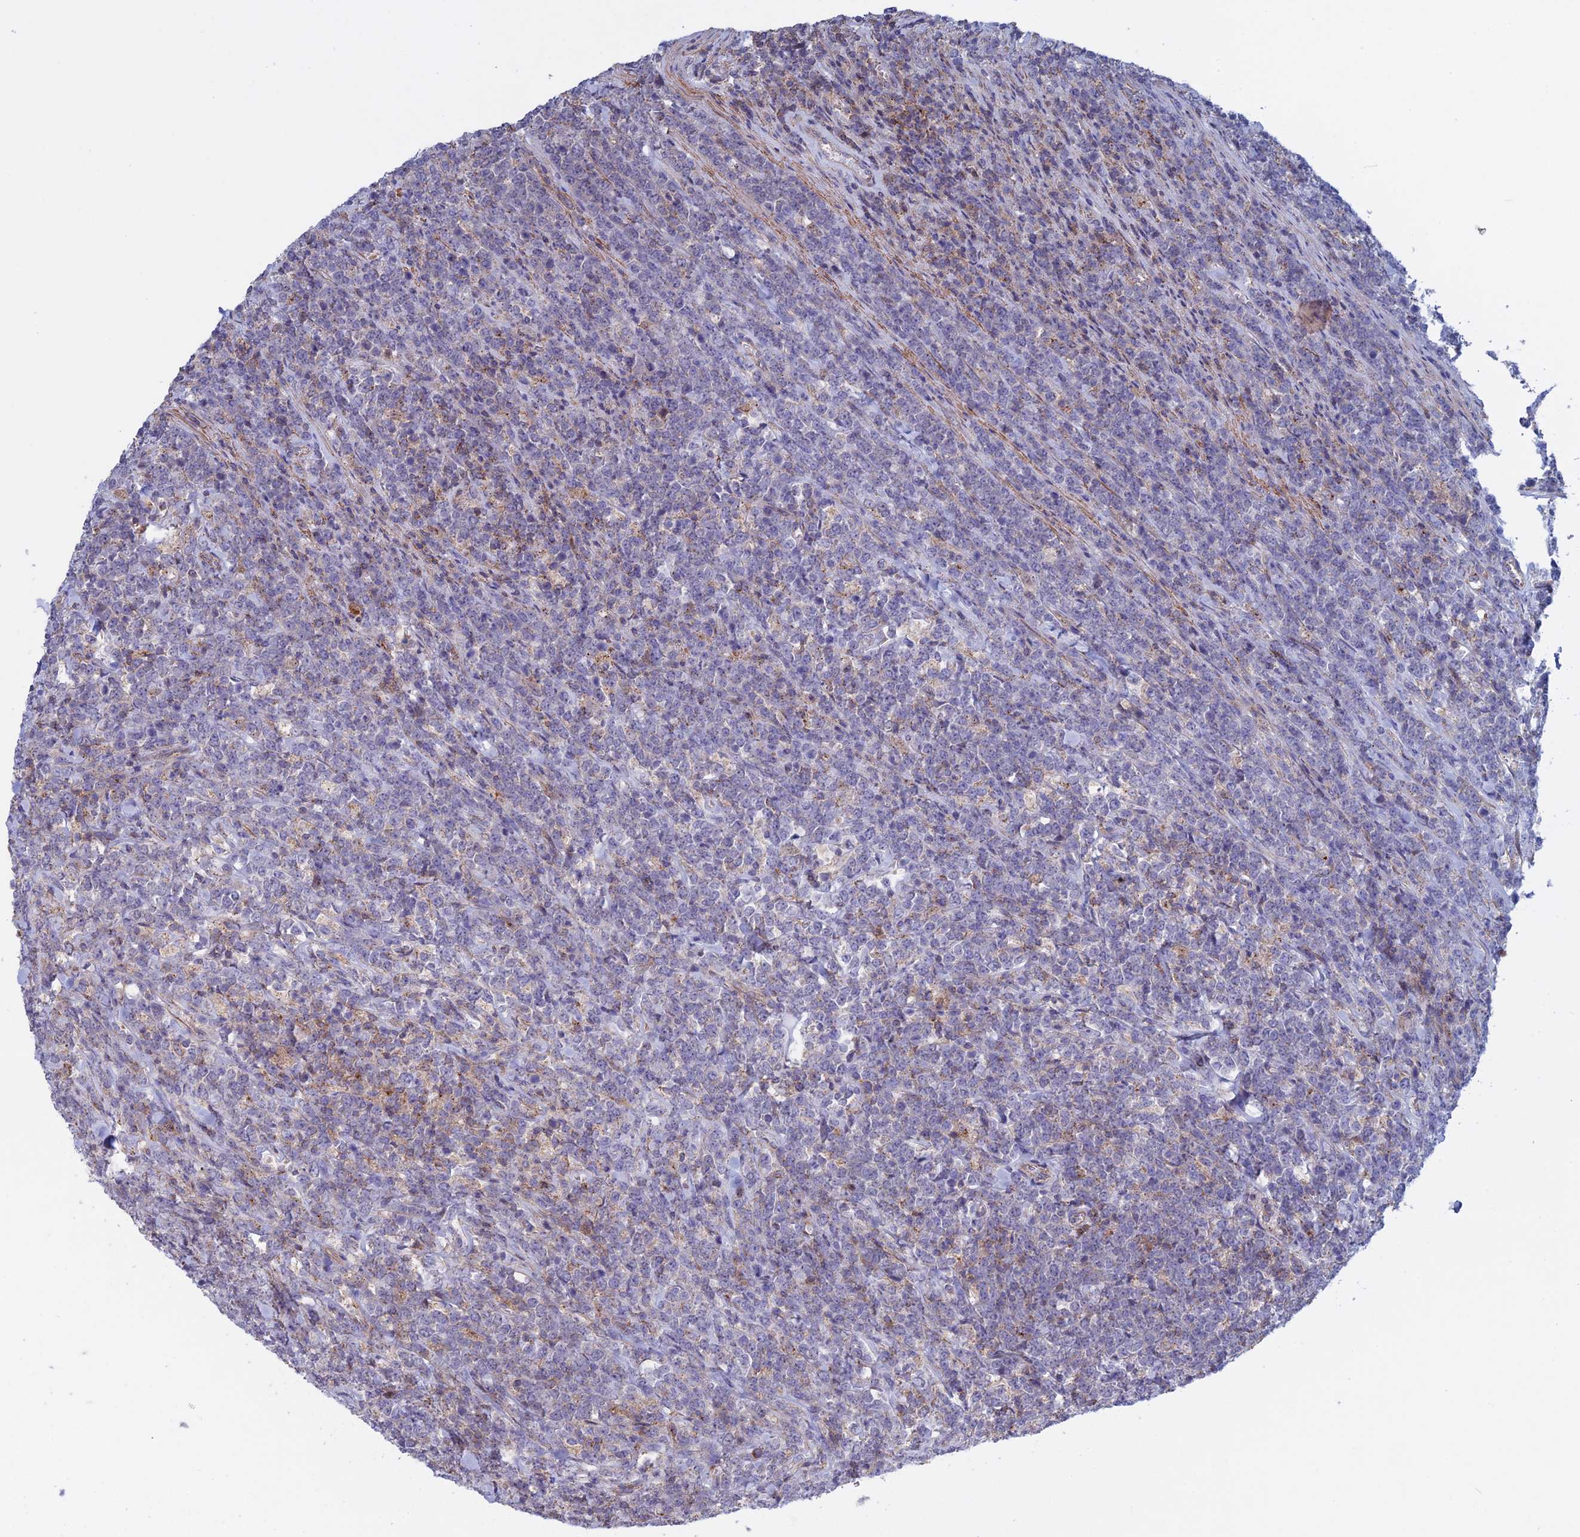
{"staining": {"intensity": "negative", "quantity": "none", "location": "none"}, "tissue": "lymphoma", "cell_type": "Tumor cells", "image_type": "cancer", "snomed": [{"axis": "morphology", "description": "Malignant lymphoma, non-Hodgkin's type, High grade"}, {"axis": "topography", "description": "Small intestine"}], "caption": "IHC micrograph of lymphoma stained for a protein (brown), which displays no positivity in tumor cells.", "gene": "LYPD5", "patient": {"sex": "male", "age": 8}}